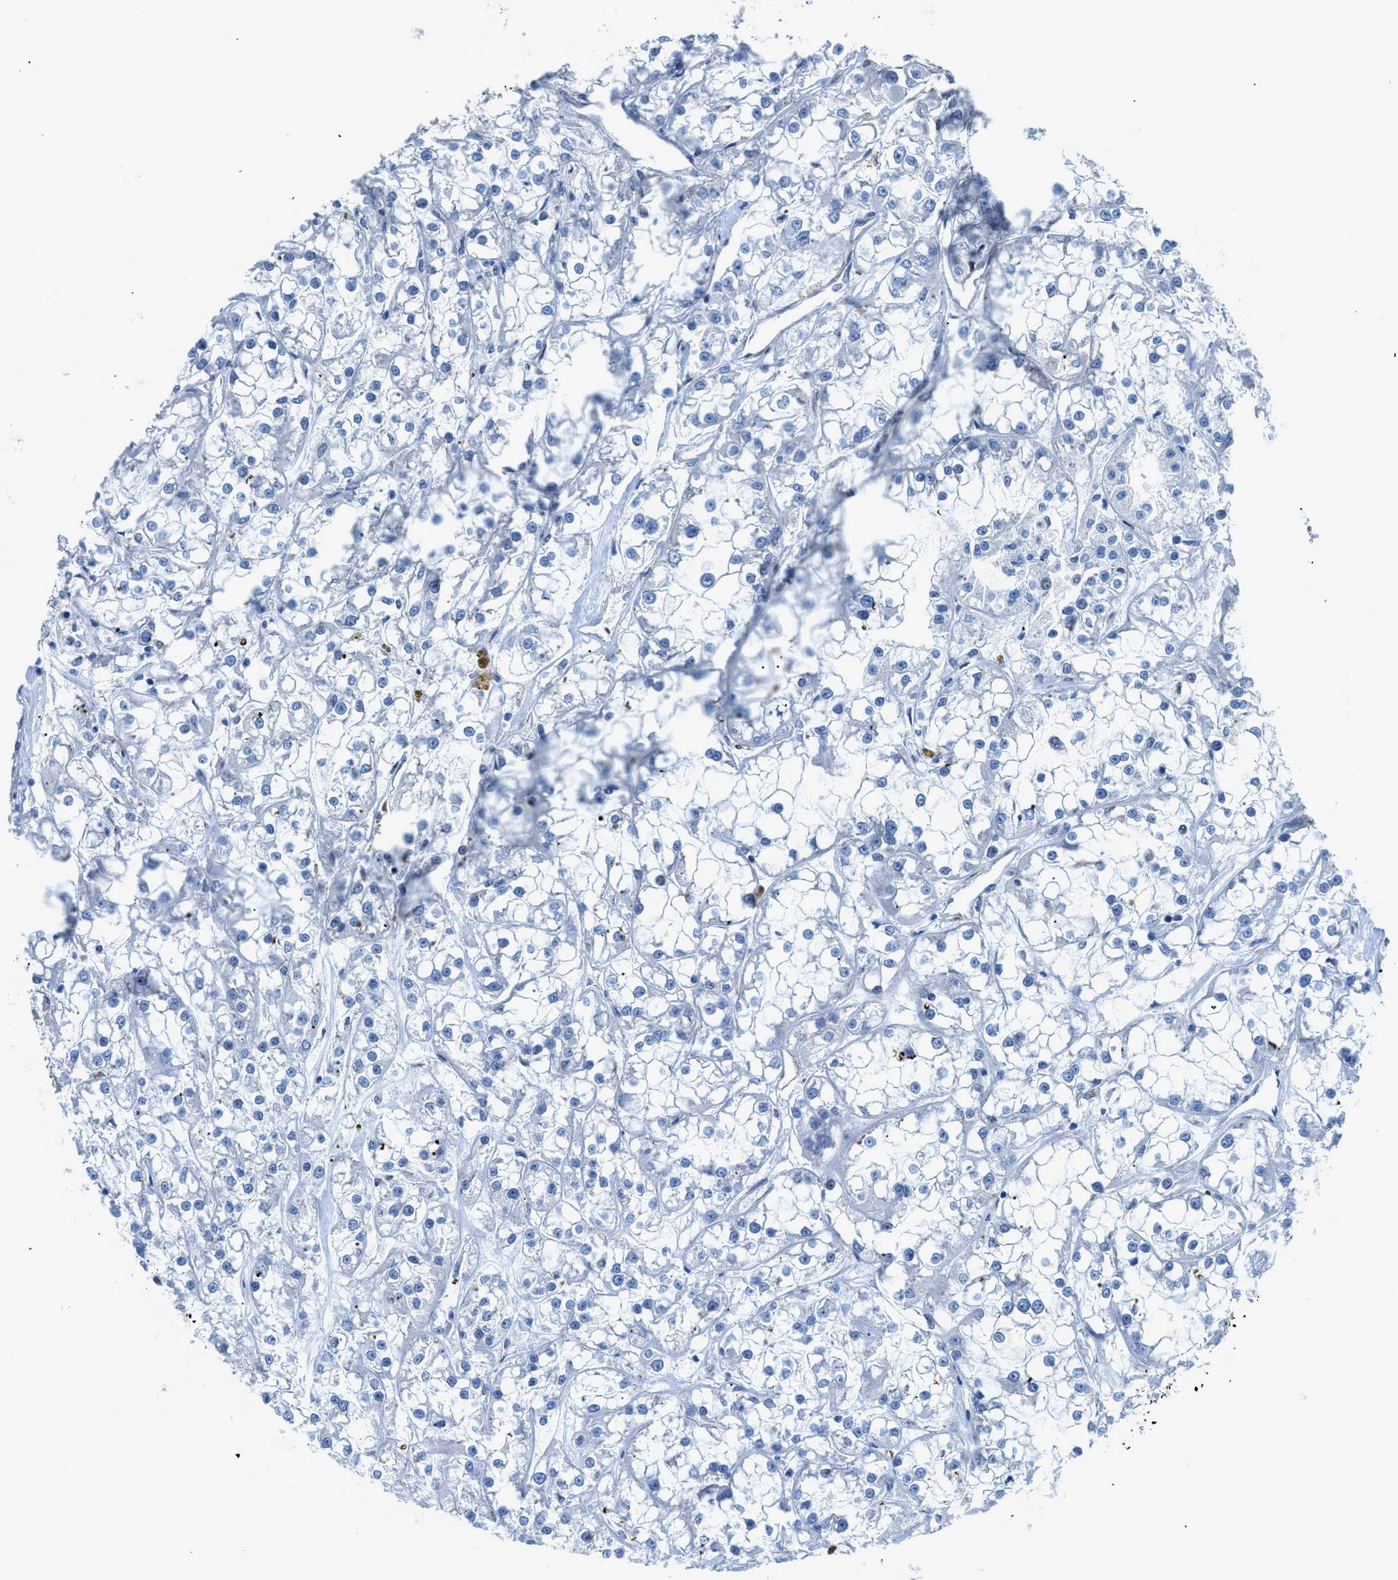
{"staining": {"intensity": "negative", "quantity": "none", "location": "none"}, "tissue": "renal cancer", "cell_type": "Tumor cells", "image_type": "cancer", "snomed": [{"axis": "morphology", "description": "Adenocarcinoma, NOS"}, {"axis": "topography", "description": "Kidney"}], "caption": "Human renal cancer (adenocarcinoma) stained for a protein using immunohistochemistry shows no positivity in tumor cells.", "gene": "DMAC1", "patient": {"sex": "female", "age": 52}}